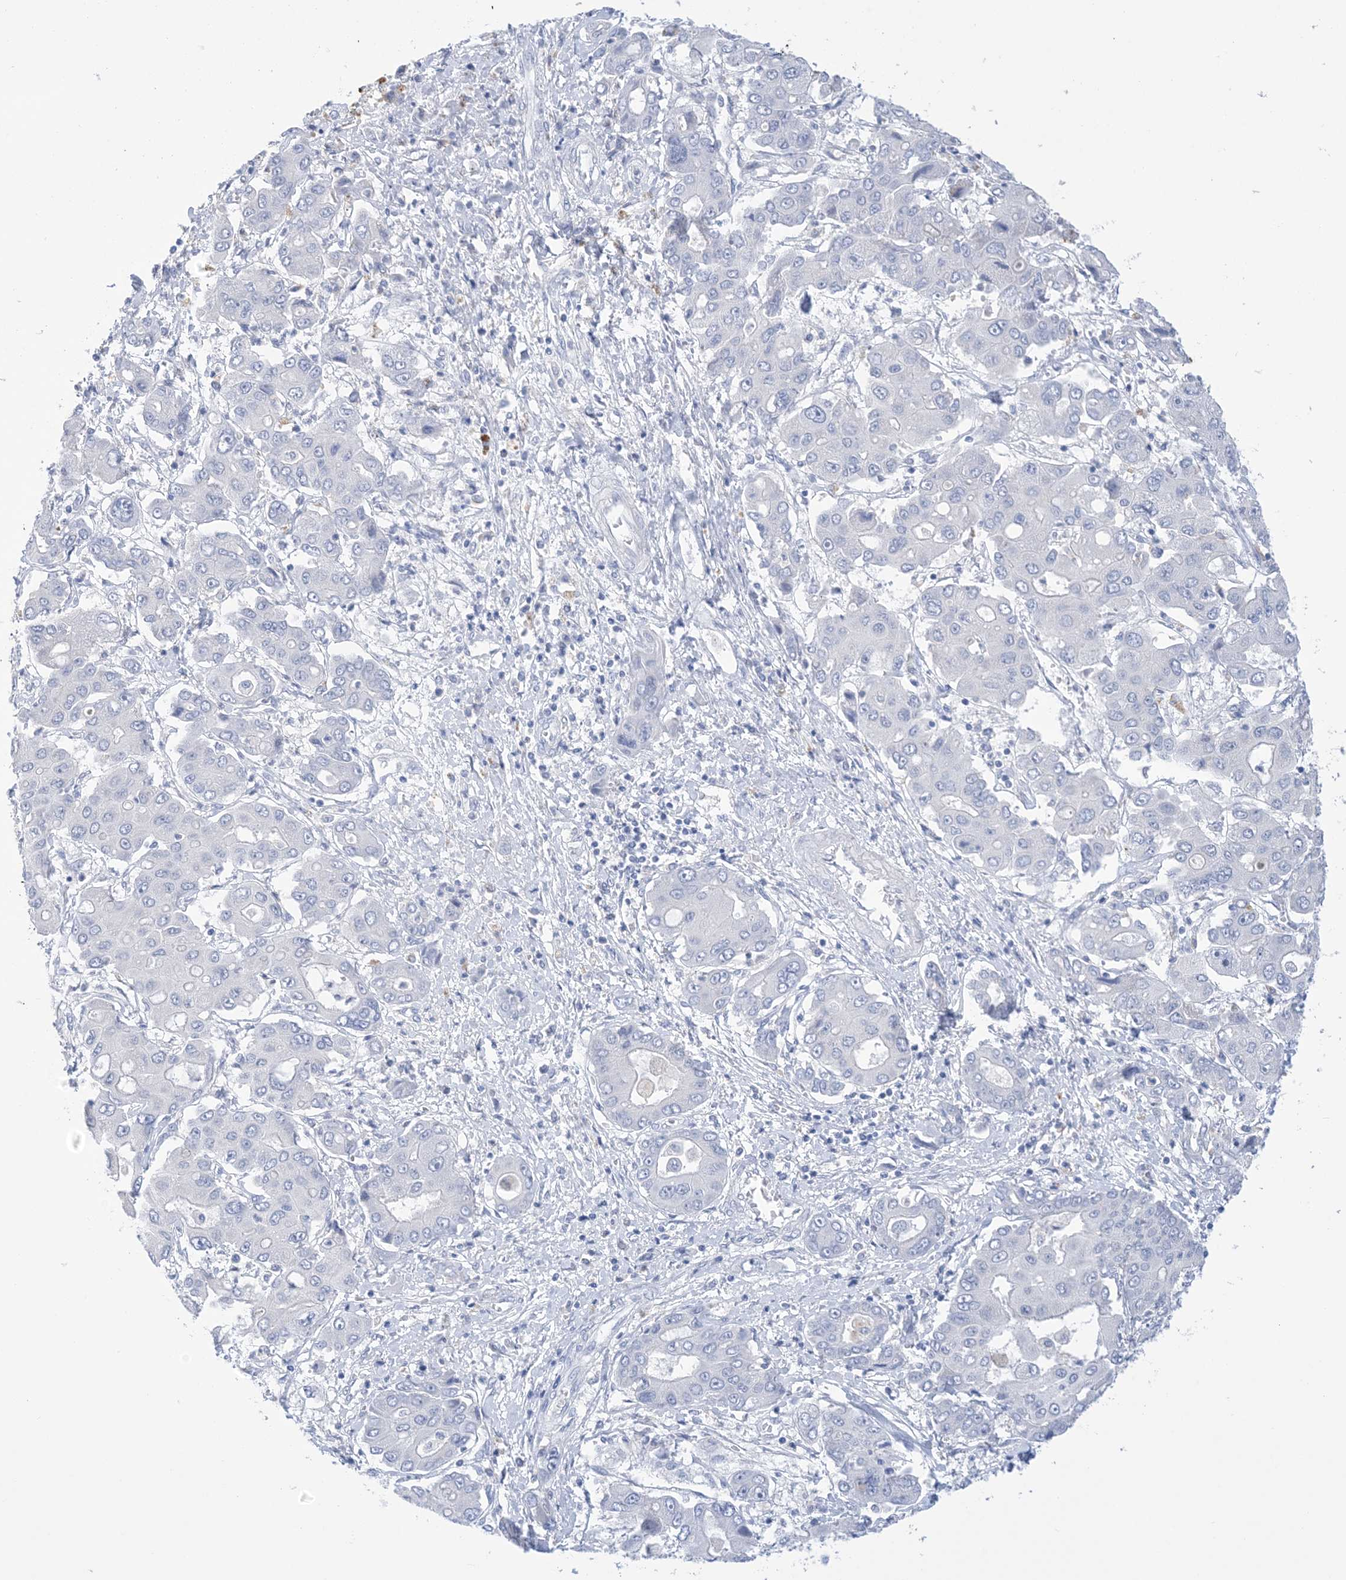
{"staining": {"intensity": "negative", "quantity": "none", "location": "none"}, "tissue": "liver cancer", "cell_type": "Tumor cells", "image_type": "cancer", "snomed": [{"axis": "morphology", "description": "Cholangiocarcinoma"}, {"axis": "topography", "description": "Liver"}], "caption": "The photomicrograph exhibits no significant staining in tumor cells of liver cholangiocarcinoma.", "gene": "DSC3", "patient": {"sex": "male", "age": 67}}